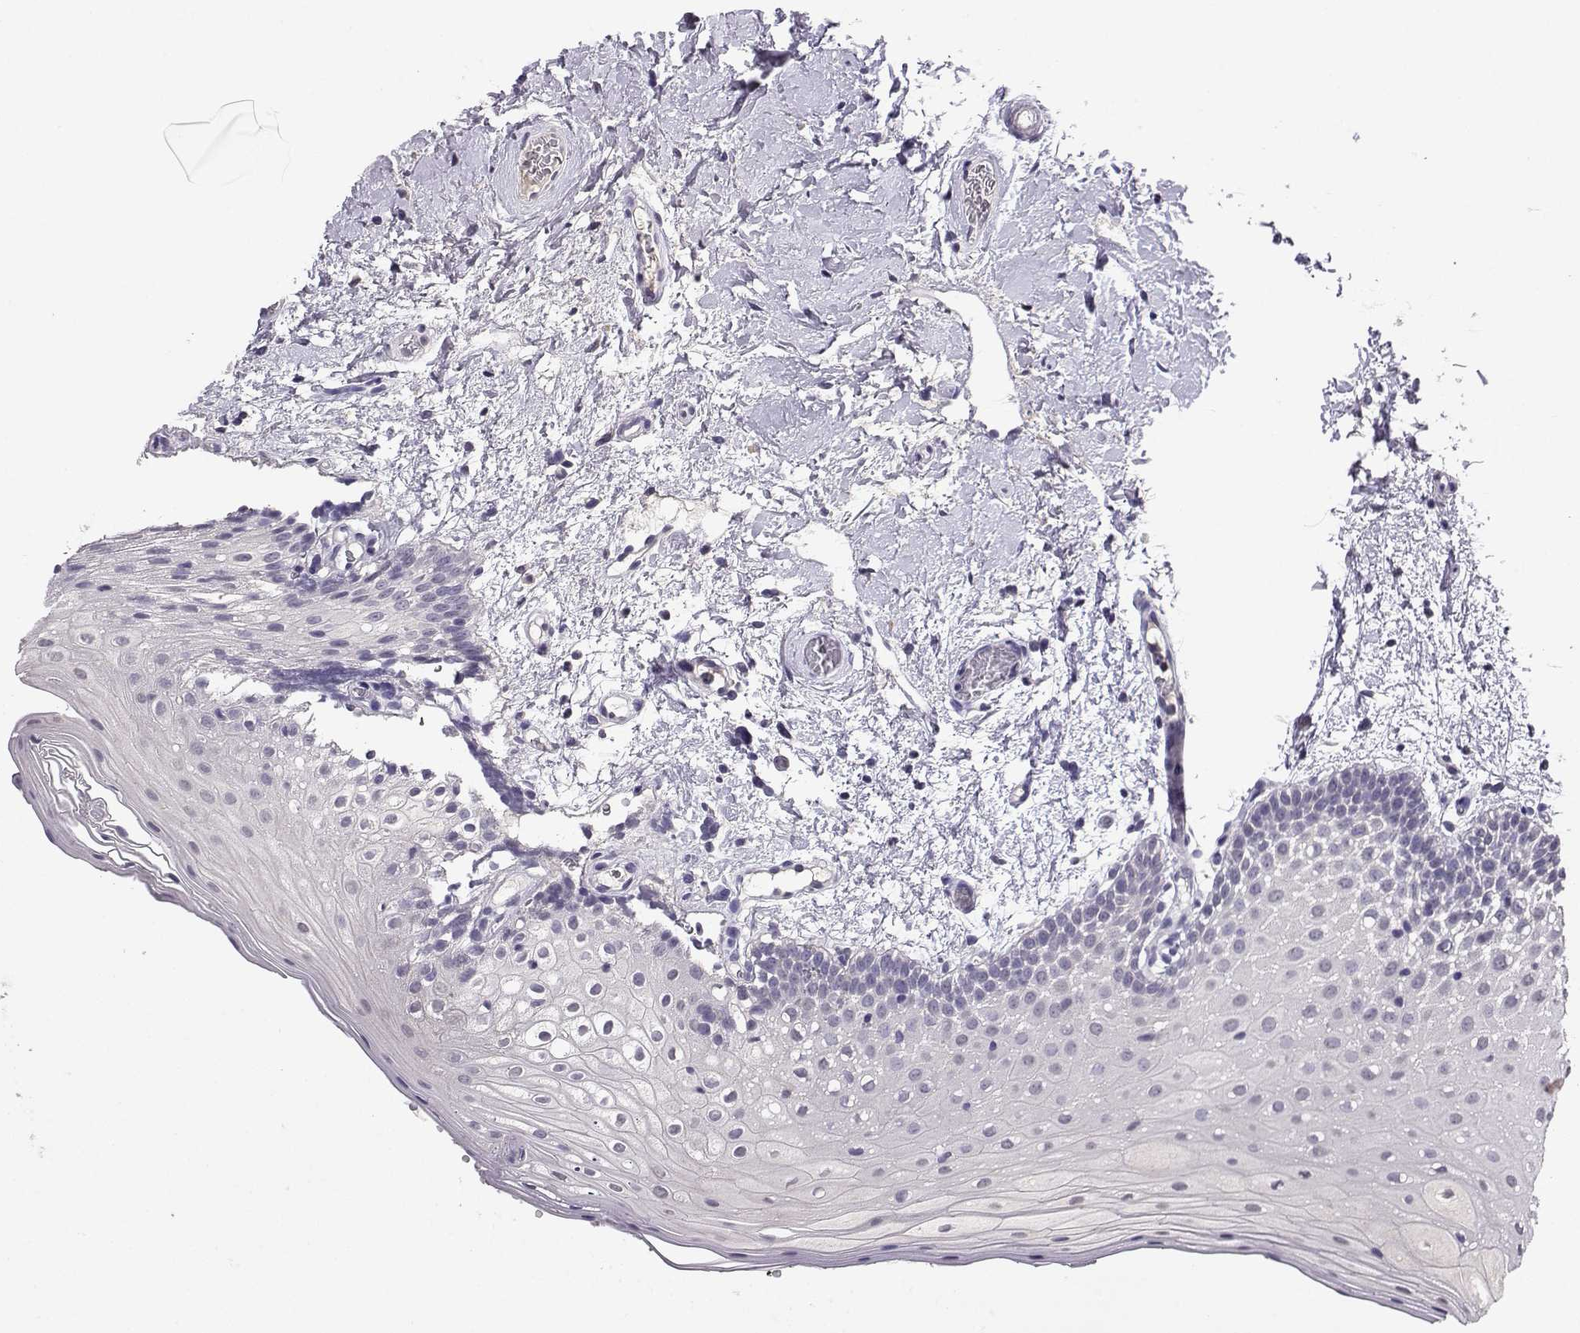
{"staining": {"intensity": "negative", "quantity": "none", "location": "none"}, "tissue": "oral mucosa", "cell_type": "Squamous epithelial cells", "image_type": "normal", "snomed": [{"axis": "morphology", "description": "Normal tissue, NOS"}, {"axis": "morphology", "description": "Squamous cell carcinoma, NOS"}, {"axis": "topography", "description": "Oral tissue"}, {"axis": "topography", "description": "Head-Neck"}], "caption": "An immunohistochemistry image of unremarkable oral mucosa is shown. There is no staining in squamous epithelial cells of oral mucosa. (IHC, brightfield microscopy, high magnification).", "gene": "SPAG11A", "patient": {"sex": "male", "age": 69}}